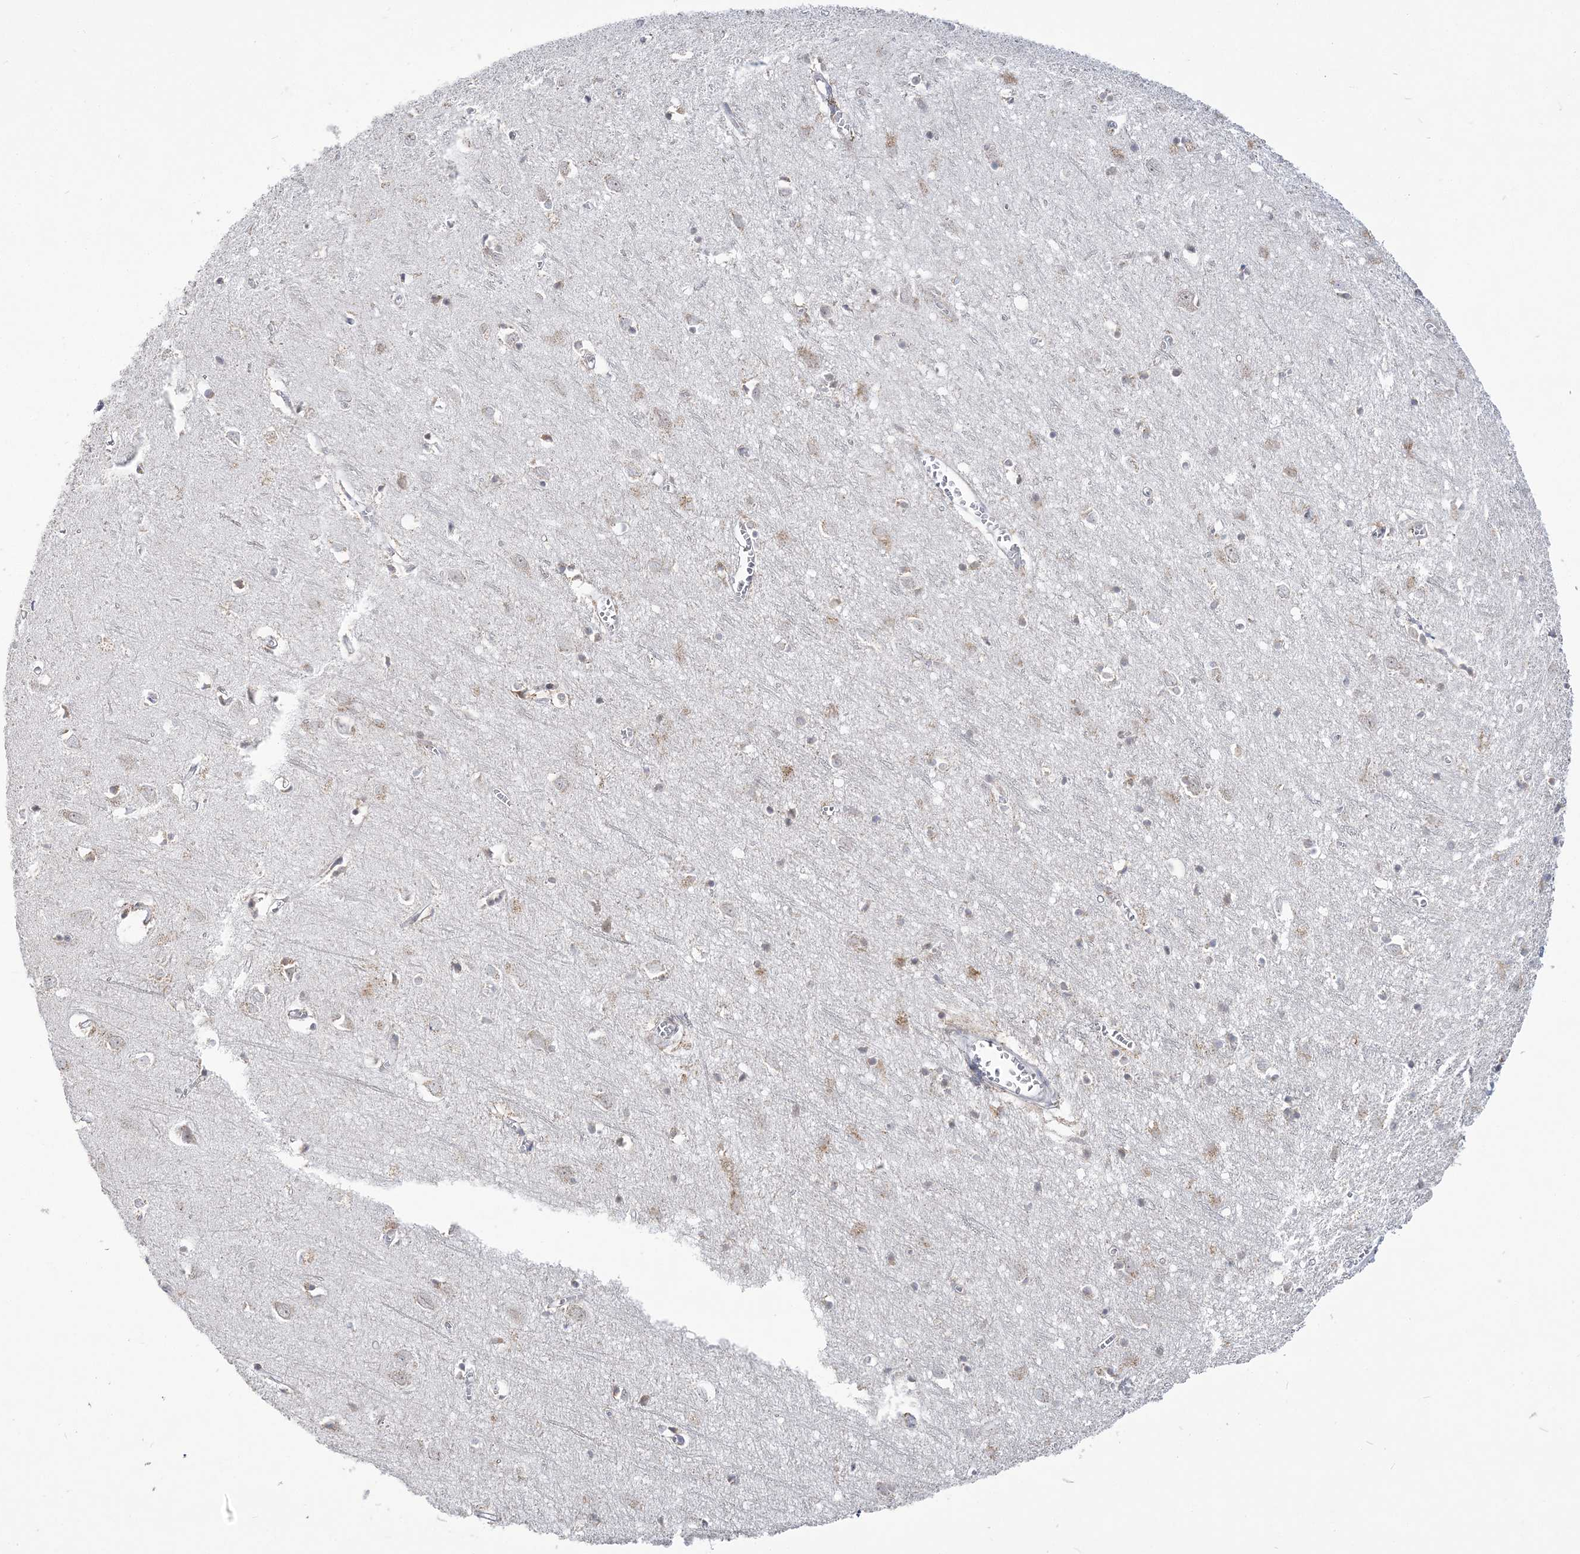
{"staining": {"intensity": "negative", "quantity": "none", "location": "none"}, "tissue": "cerebral cortex", "cell_type": "Endothelial cells", "image_type": "normal", "snomed": [{"axis": "morphology", "description": "Normal tissue, NOS"}, {"axis": "topography", "description": "Cerebral cortex"}], "caption": "This is an IHC image of benign cerebral cortex. There is no expression in endothelial cells.", "gene": "DDX21", "patient": {"sex": "female", "age": 64}}